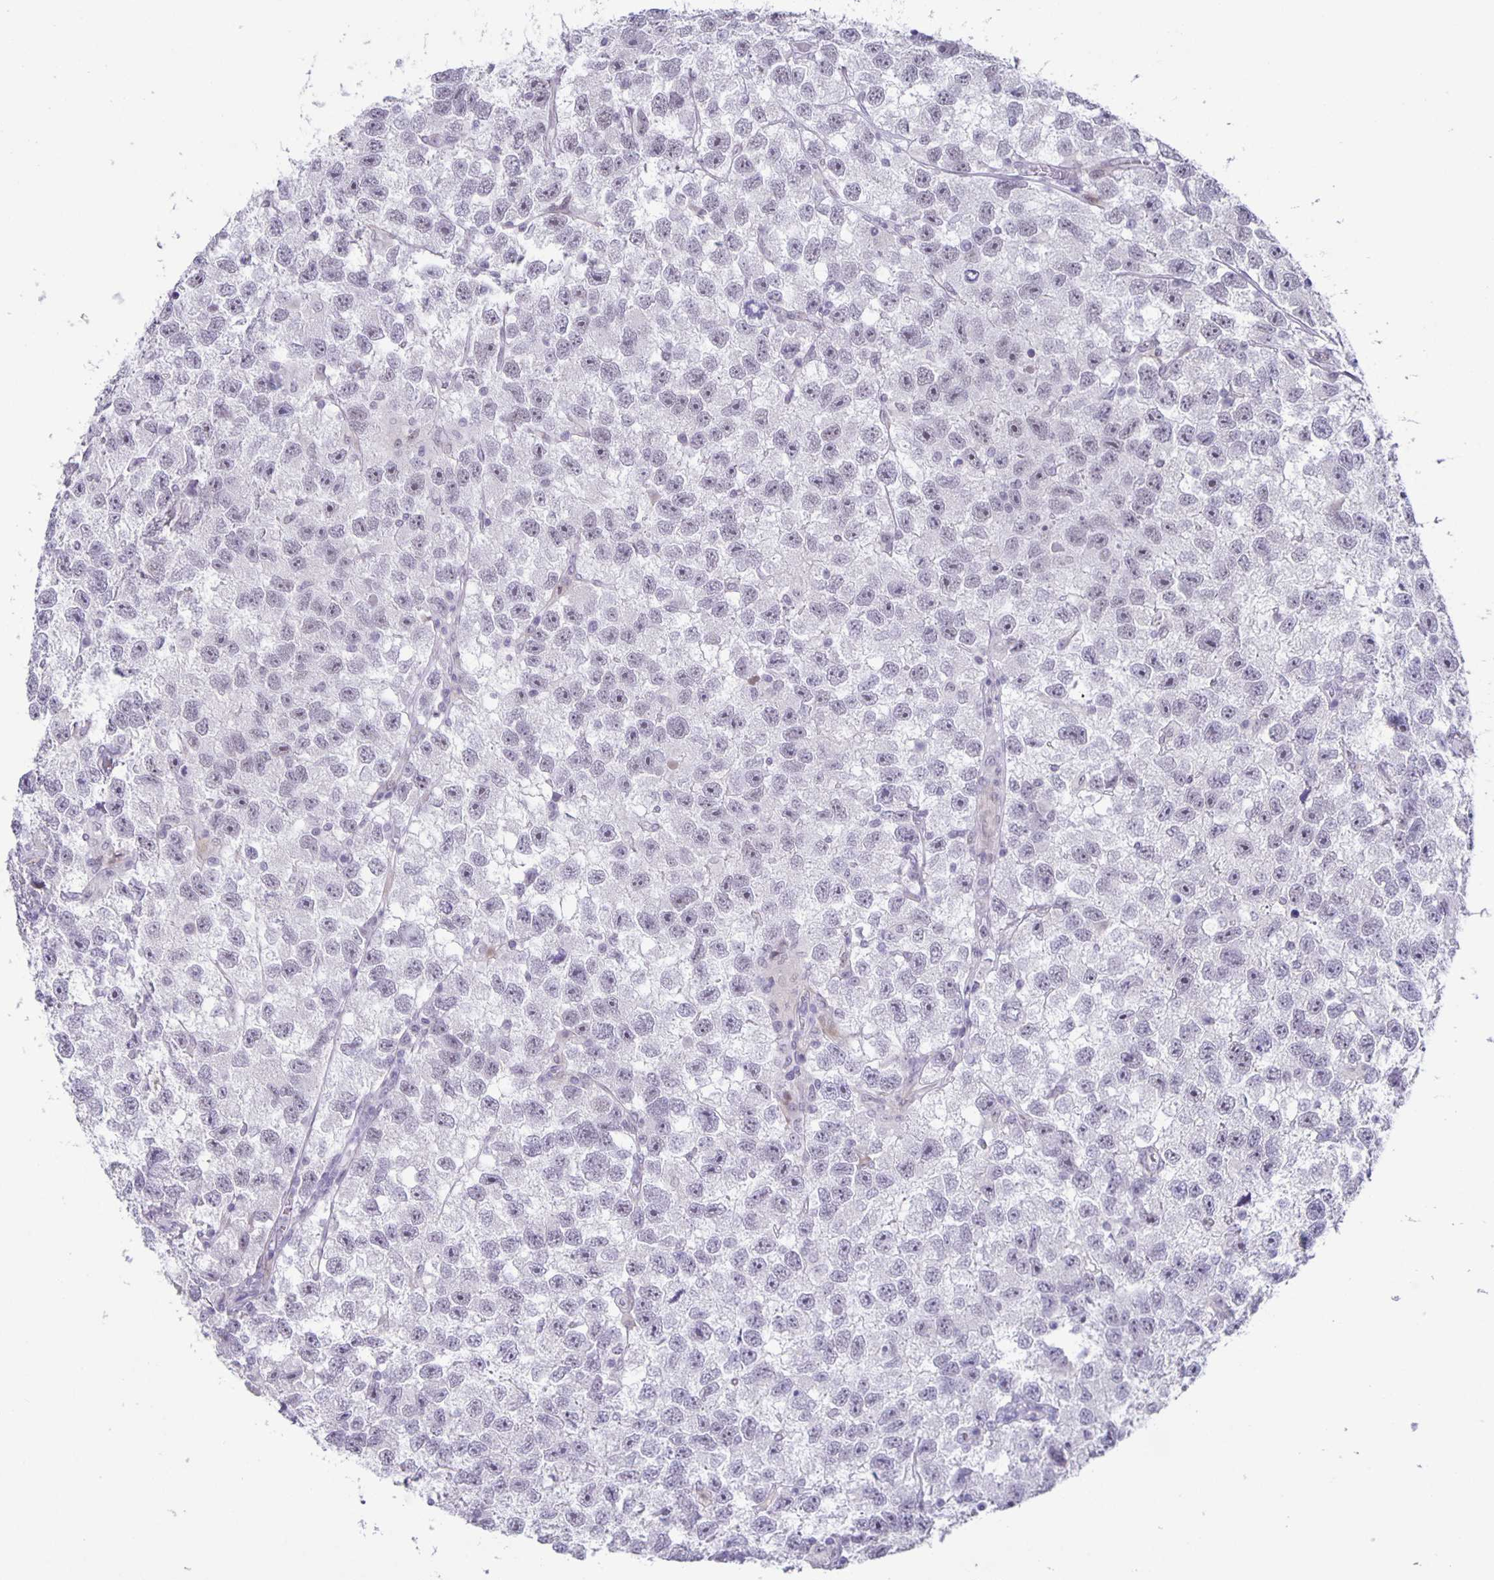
{"staining": {"intensity": "weak", "quantity": "25%-75%", "location": "nuclear"}, "tissue": "testis cancer", "cell_type": "Tumor cells", "image_type": "cancer", "snomed": [{"axis": "morphology", "description": "Seminoma, NOS"}, {"axis": "topography", "description": "Testis"}], "caption": "A photomicrograph of human testis seminoma stained for a protein demonstrates weak nuclear brown staining in tumor cells.", "gene": "PHRF1", "patient": {"sex": "male", "age": 26}}